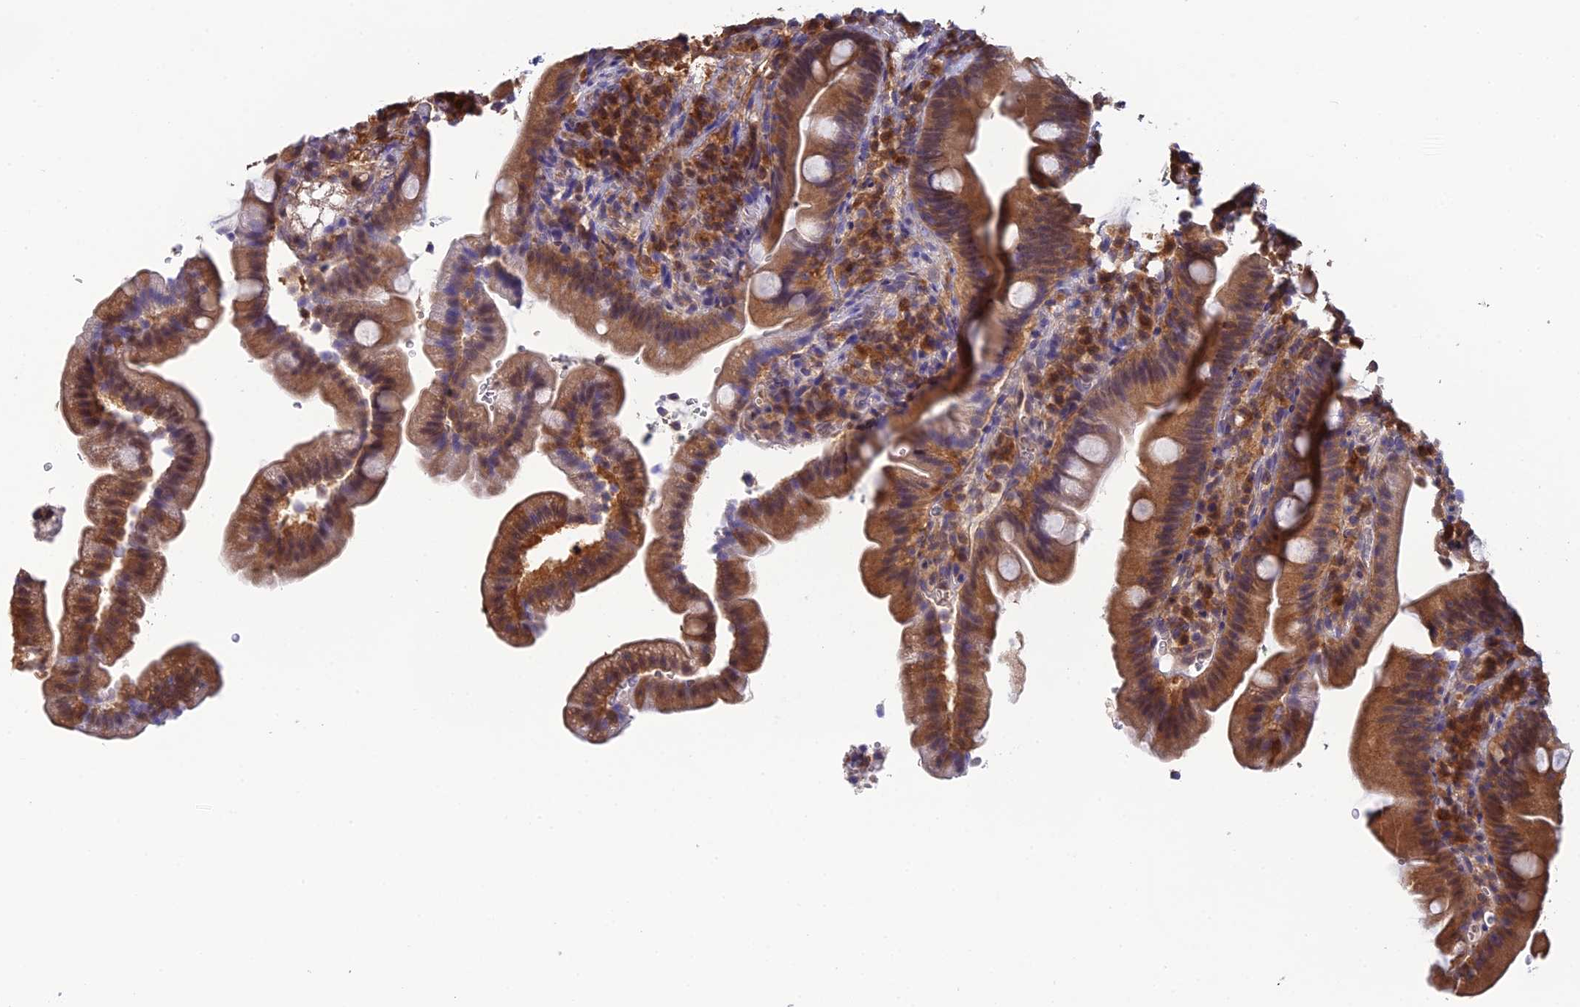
{"staining": {"intensity": "moderate", "quantity": "25%-75%", "location": "cytoplasmic/membranous"}, "tissue": "duodenum", "cell_type": "Glandular cells", "image_type": "normal", "snomed": [{"axis": "morphology", "description": "Normal tissue, NOS"}, {"axis": "topography", "description": "Duodenum"}], "caption": "Immunohistochemistry (IHC) image of normal duodenum: human duodenum stained using IHC reveals medium levels of moderate protein expression localized specifically in the cytoplasmic/membranous of glandular cells, appearing as a cytoplasmic/membranous brown color.", "gene": "HINT1", "patient": {"sex": "female", "age": 67}}